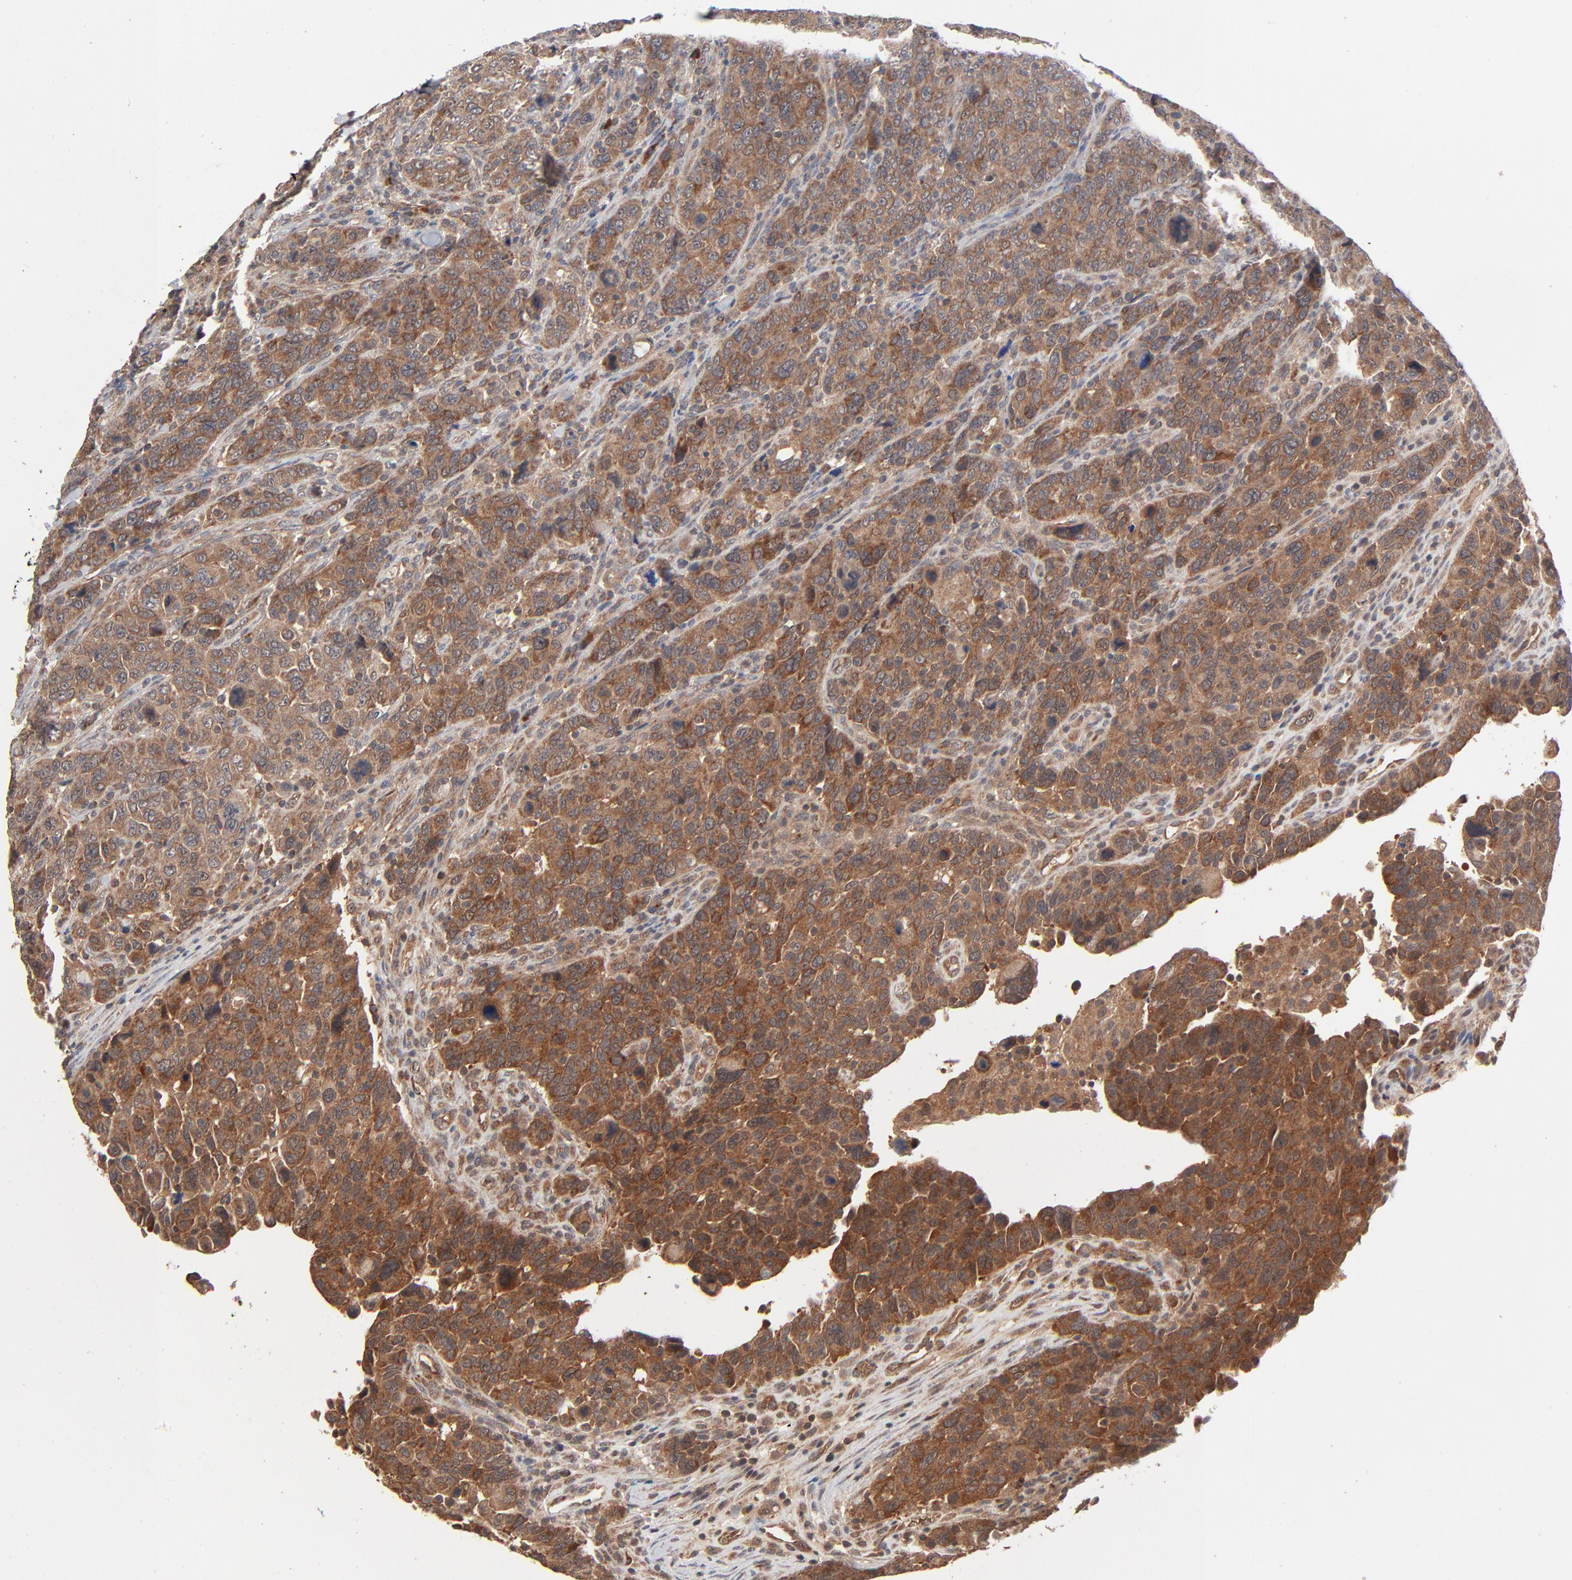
{"staining": {"intensity": "moderate", "quantity": ">75%", "location": "cytoplasmic/membranous"}, "tissue": "breast cancer", "cell_type": "Tumor cells", "image_type": "cancer", "snomed": [{"axis": "morphology", "description": "Duct carcinoma"}, {"axis": "topography", "description": "Breast"}], "caption": "A high-resolution image shows IHC staining of infiltrating ductal carcinoma (breast), which displays moderate cytoplasmic/membranous expression in about >75% of tumor cells.", "gene": "ABLIM3", "patient": {"sex": "female", "age": 37}}